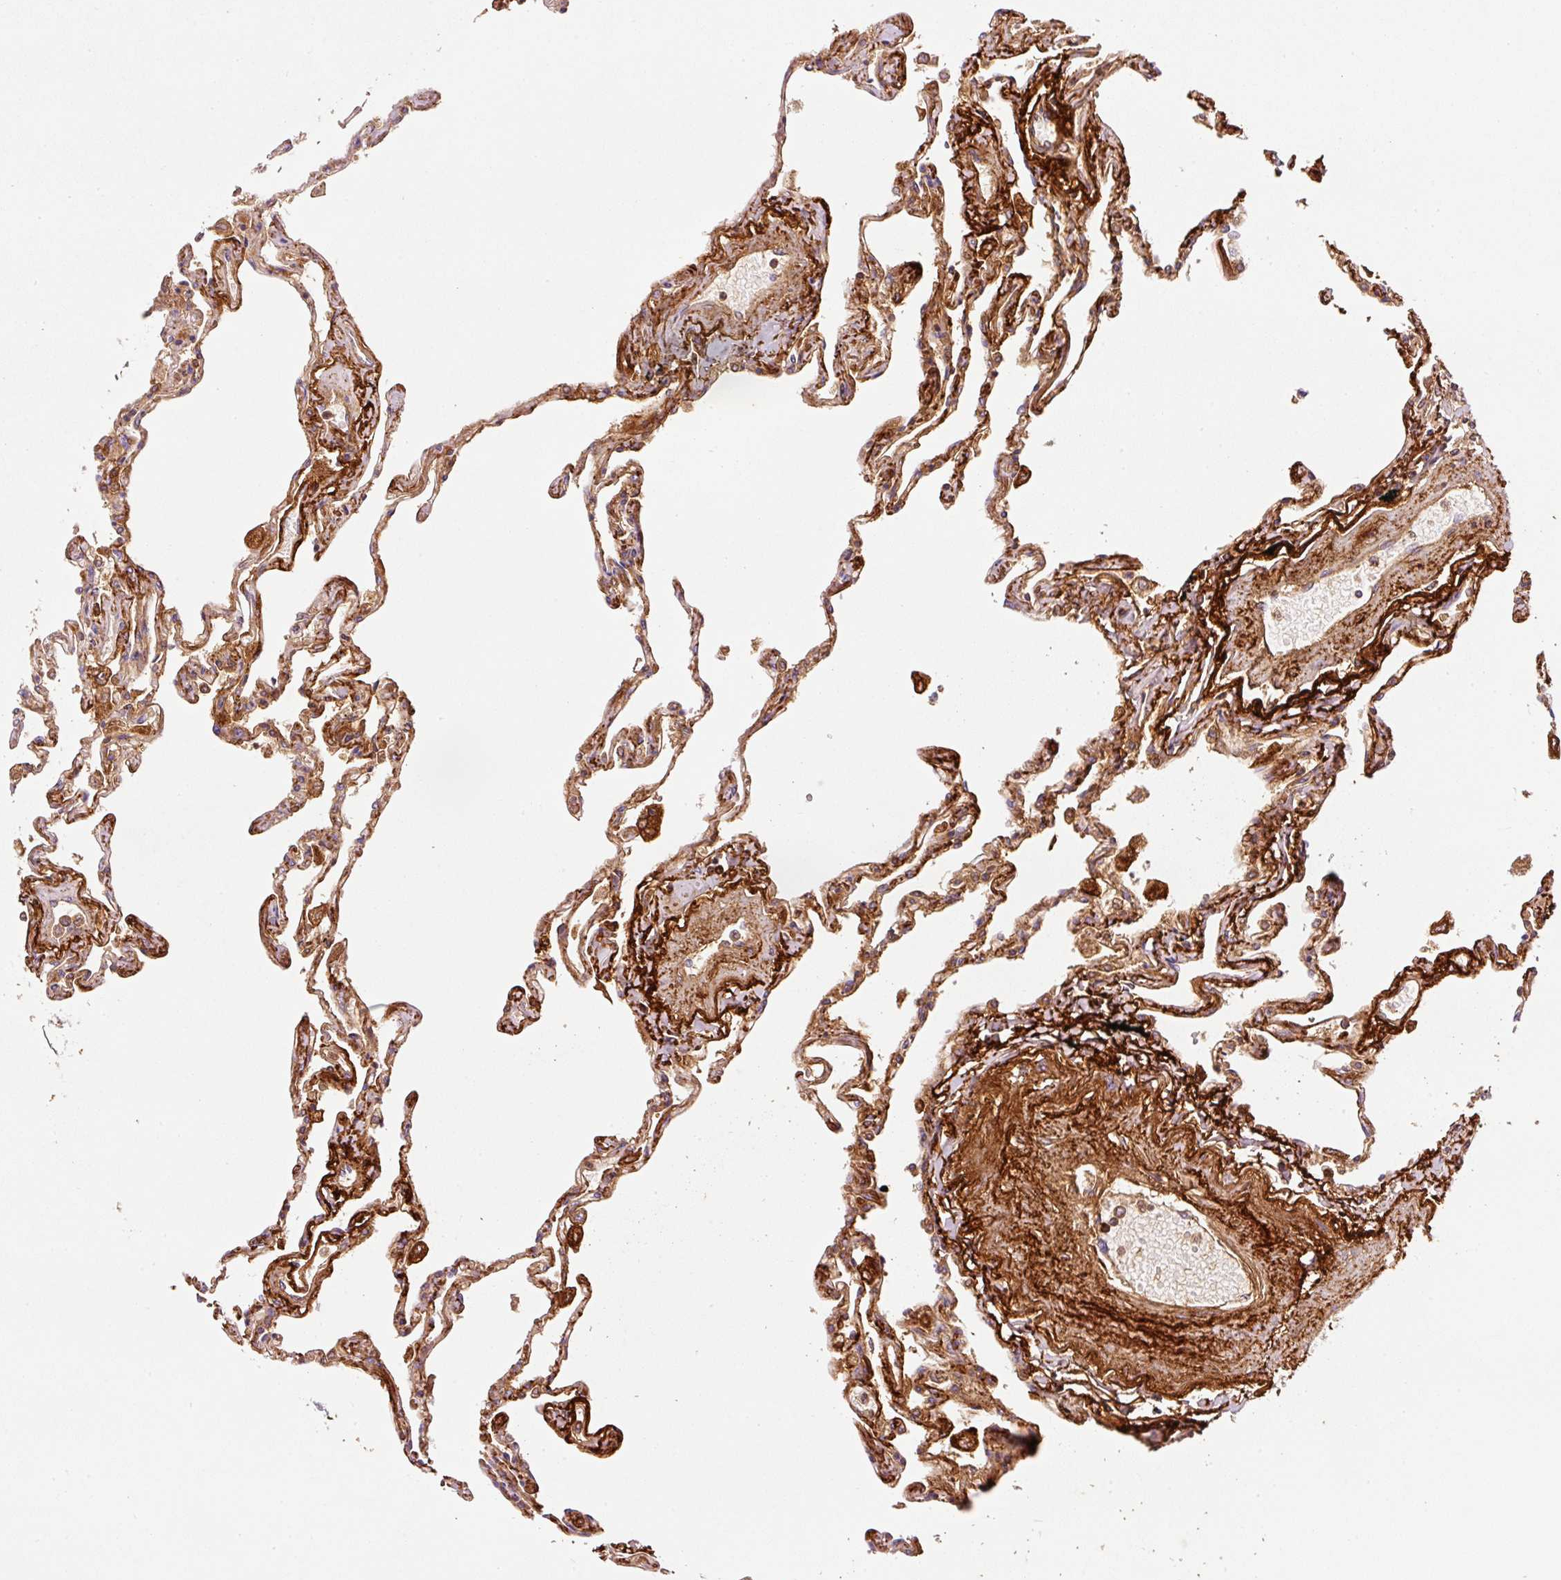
{"staining": {"intensity": "weak", "quantity": "25%-75%", "location": "cytoplasmic/membranous"}, "tissue": "lung", "cell_type": "Alveolar cells", "image_type": "normal", "snomed": [{"axis": "morphology", "description": "Normal tissue, NOS"}, {"axis": "topography", "description": "Lung"}], "caption": "Human lung stained for a protein (brown) reveals weak cytoplasmic/membranous positive expression in approximately 25%-75% of alveolar cells.", "gene": "MFAP4", "patient": {"sex": "female", "age": 67}}